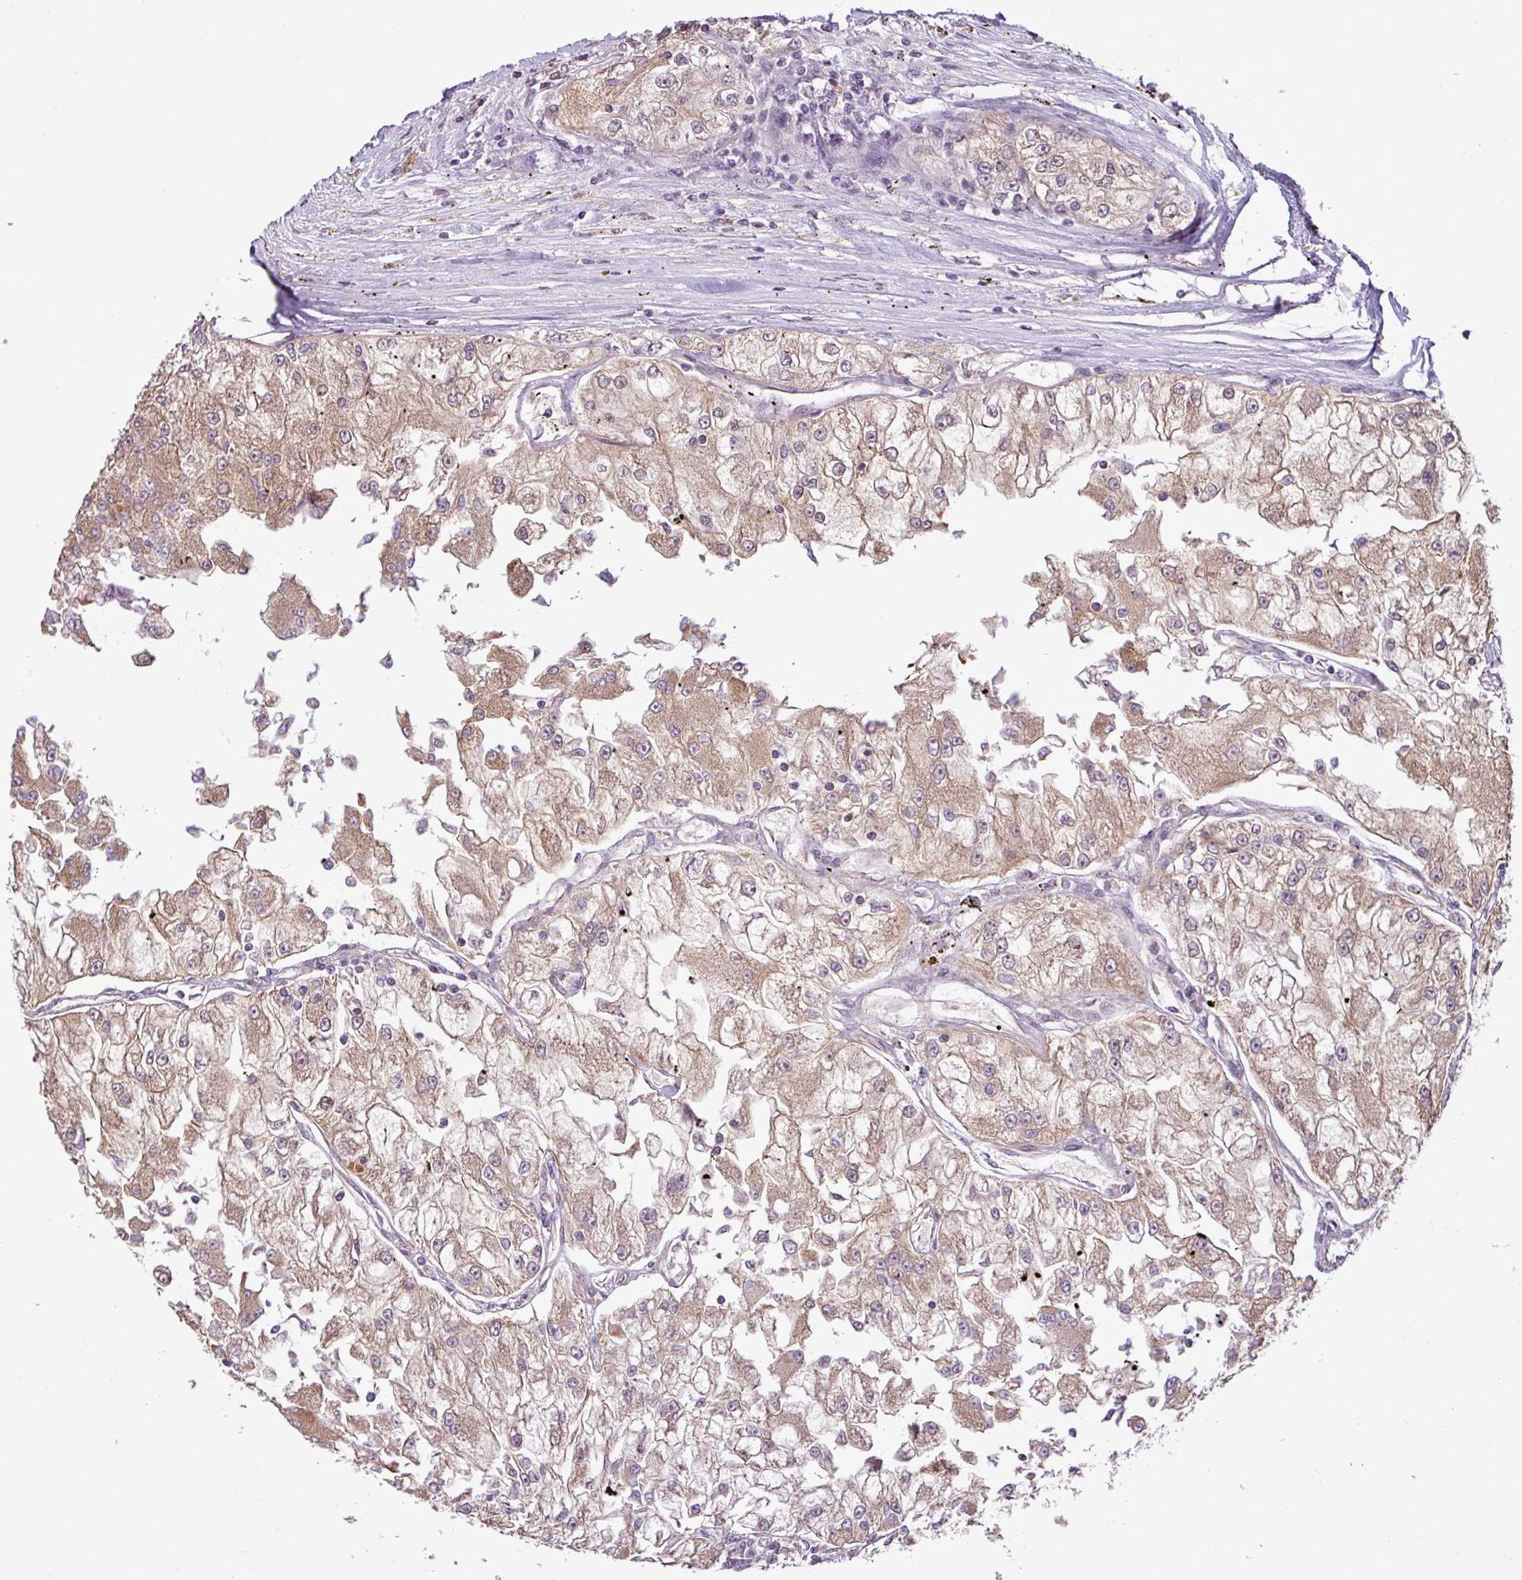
{"staining": {"intensity": "moderate", "quantity": ">75%", "location": "cytoplasmic/membranous"}, "tissue": "renal cancer", "cell_type": "Tumor cells", "image_type": "cancer", "snomed": [{"axis": "morphology", "description": "Adenocarcinoma, NOS"}, {"axis": "topography", "description": "Kidney"}], "caption": "Adenocarcinoma (renal) tissue shows moderate cytoplasmic/membranous staining in approximately >75% of tumor cells, visualized by immunohistochemistry.", "gene": "MFHAS1", "patient": {"sex": "female", "age": 72}}